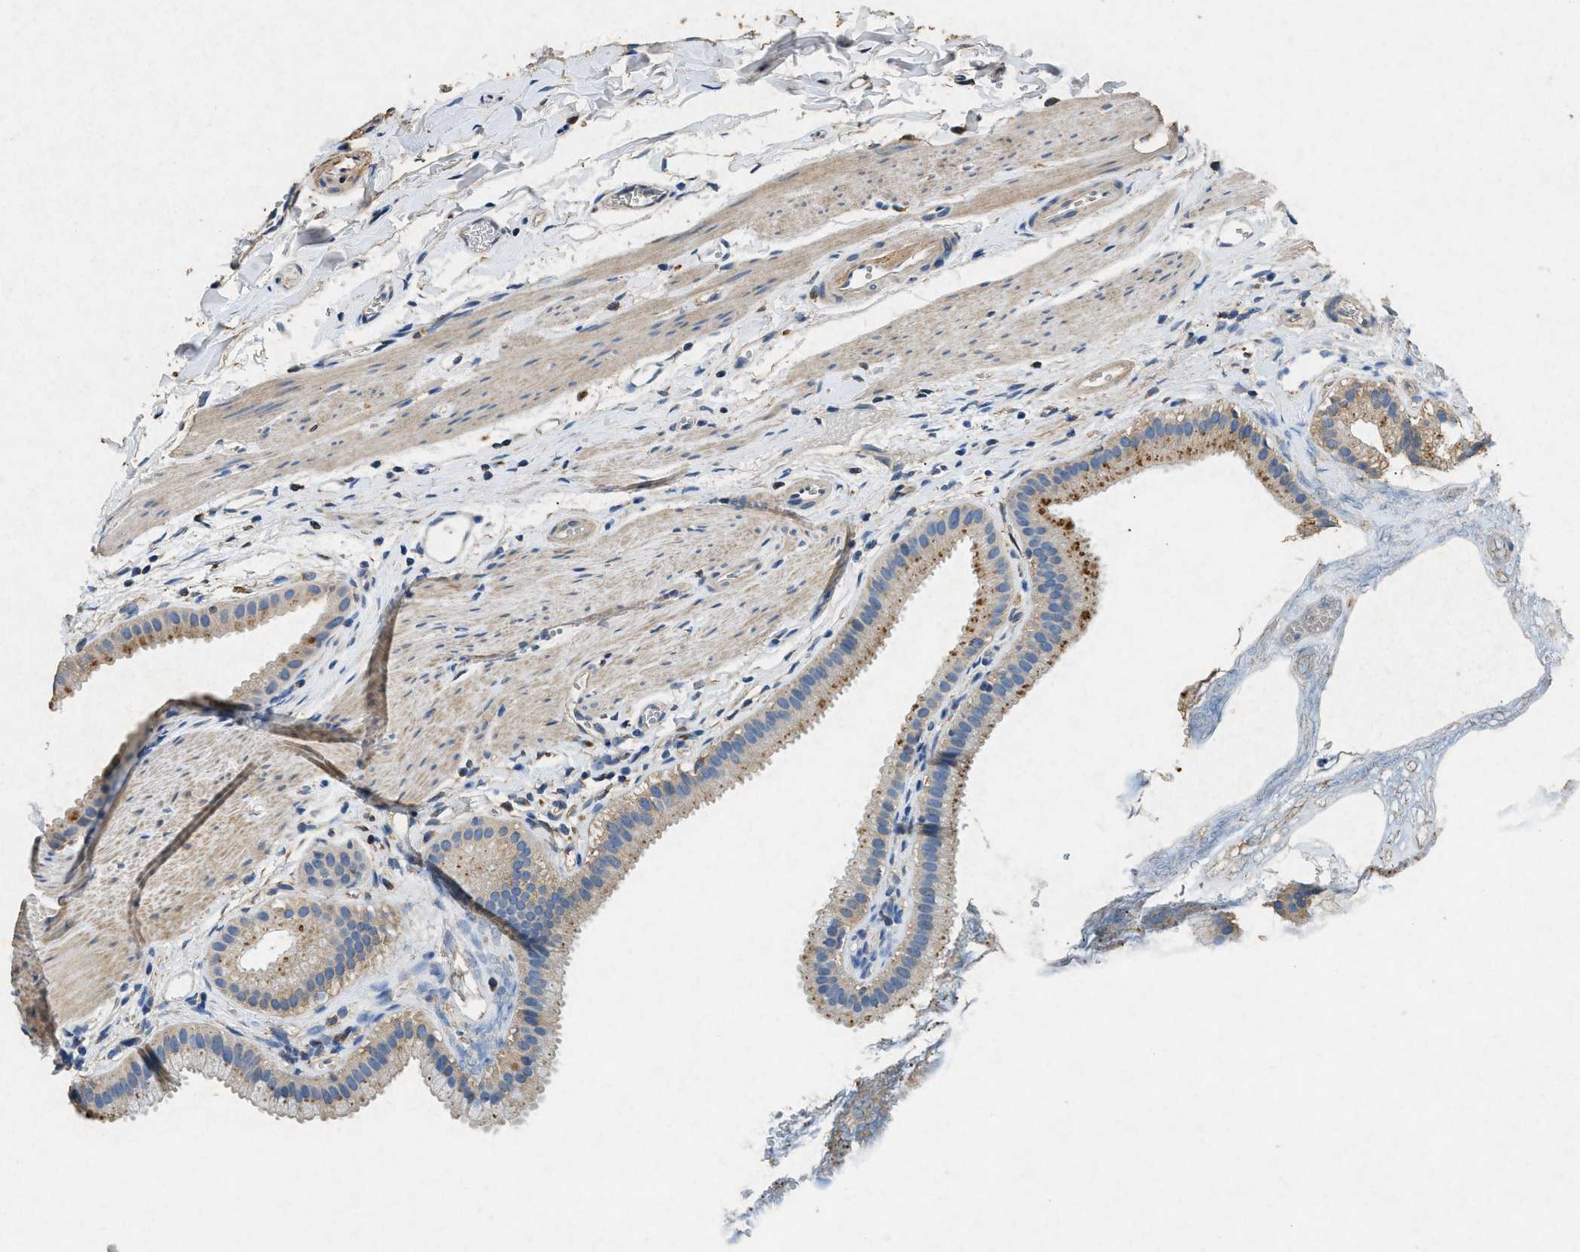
{"staining": {"intensity": "moderate", "quantity": "25%-75%", "location": "cytoplasmic/membranous"}, "tissue": "gallbladder", "cell_type": "Glandular cells", "image_type": "normal", "snomed": [{"axis": "morphology", "description": "Normal tissue, NOS"}, {"axis": "topography", "description": "Gallbladder"}], "caption": "Normal gallbladder was stained to show a protein in brown. There is medium levels of moderate cytoplasmic/membranous staining in about 25%-75% of glandular cells. (Stains: DAB in brown, nuclei in blue, Microscopy: brightfield microscopy at high magnification).", "gene": "CDK15", "patient": {"sex": "female", "age": 64}}